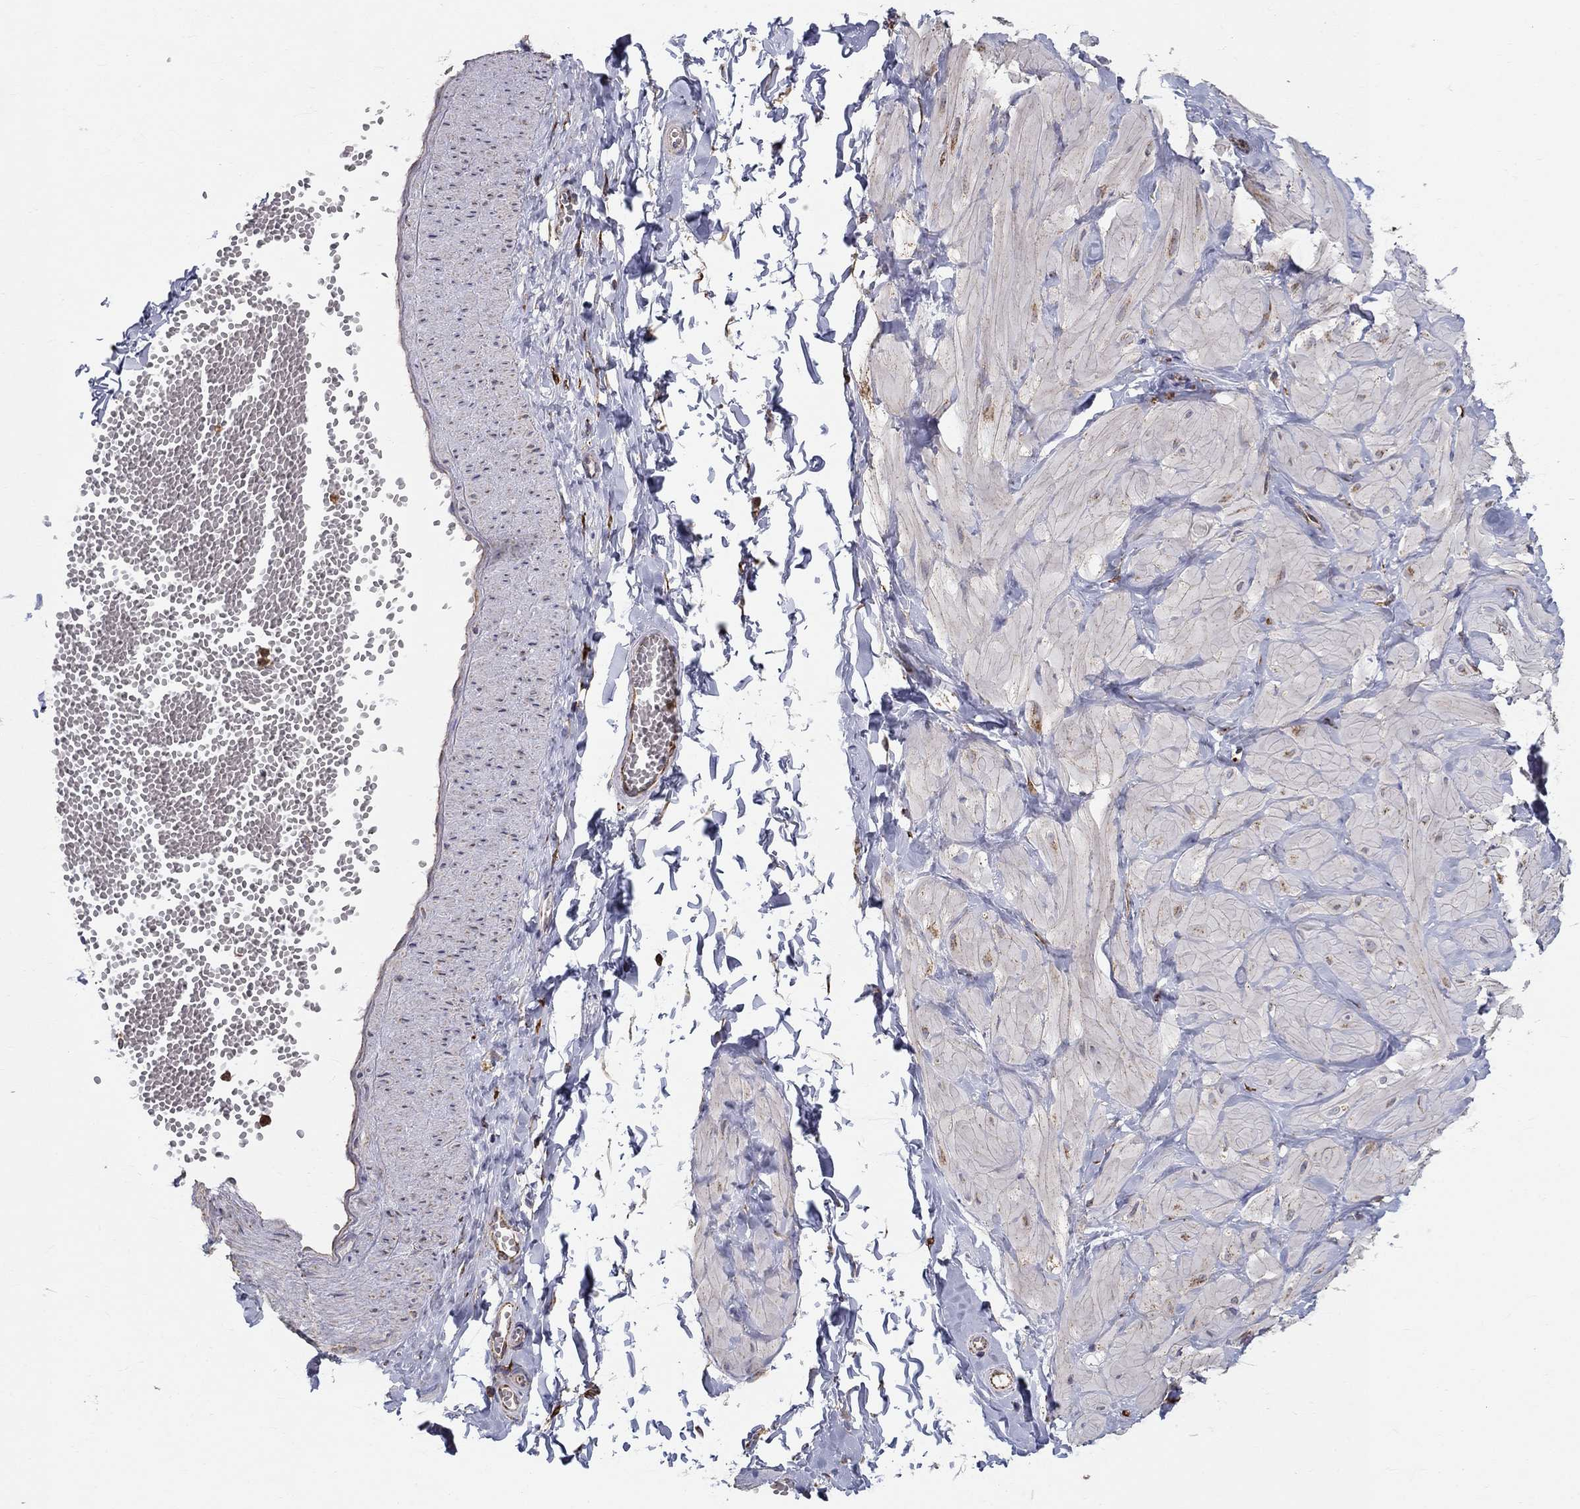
{"staining": {"intensity": "negative", "quantity": "none", "location": "none"}, "tissue": "adipose tissue", "cell_type": "Adipocytes", "image_type": "normal", "snomed": [{"axis": "morphology", "description": "Normal tissue, NOS"}, {"axis": "topography", "description": "Smooth muscle"}, {"axis": "topography", "description": "Peripheral nerve tissue"}], "caption": "IHC image of unremarkable adipose tissue: human adipose tissue stained with DAB displays no significant protein staining in adipocytes.", "gene": "PRDX4", "patient": {"sex": "male", "age": 22}}